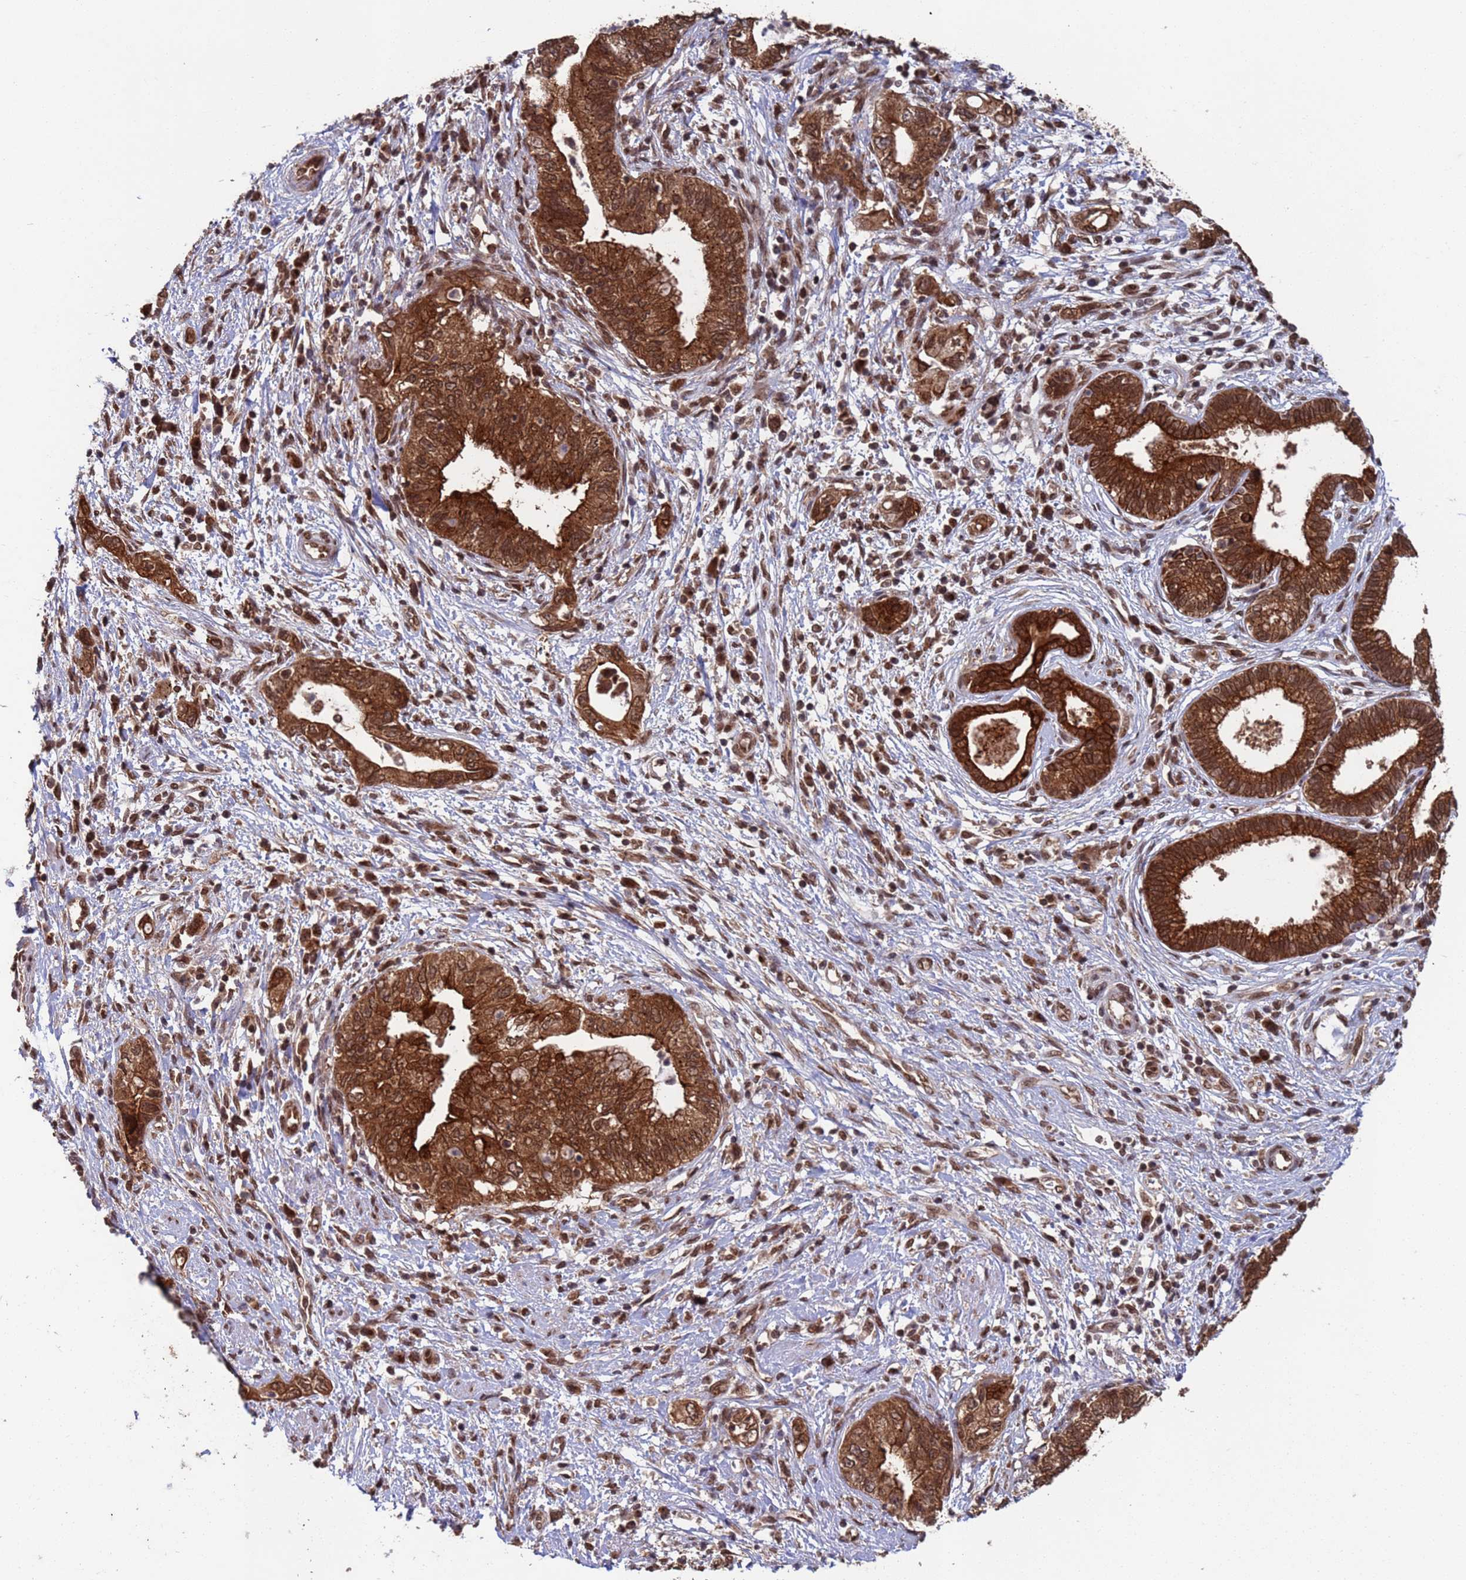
{"staining": {"intensity": "strong", "quantity": ">75%", "location": "cytoplasmic/membranous"}, "tissue": "pancreatic cancer", "cell_type": "Tumor cells", "image_type": "cancer", "snomed": [{"axis": "morphology", "description": "Adenocarcinoma, NOS"}, {"axis": "topography", "description": "Pancreas"}], "caption": "IHC image of pancreatic cancer stained for a protein (brown), which displays high levels of strong cytoplasmic/membranous staining in approximately >75% of tumor cells.", "gene": "FUBP3", "patient": {"sex": "female", "age": 73}}